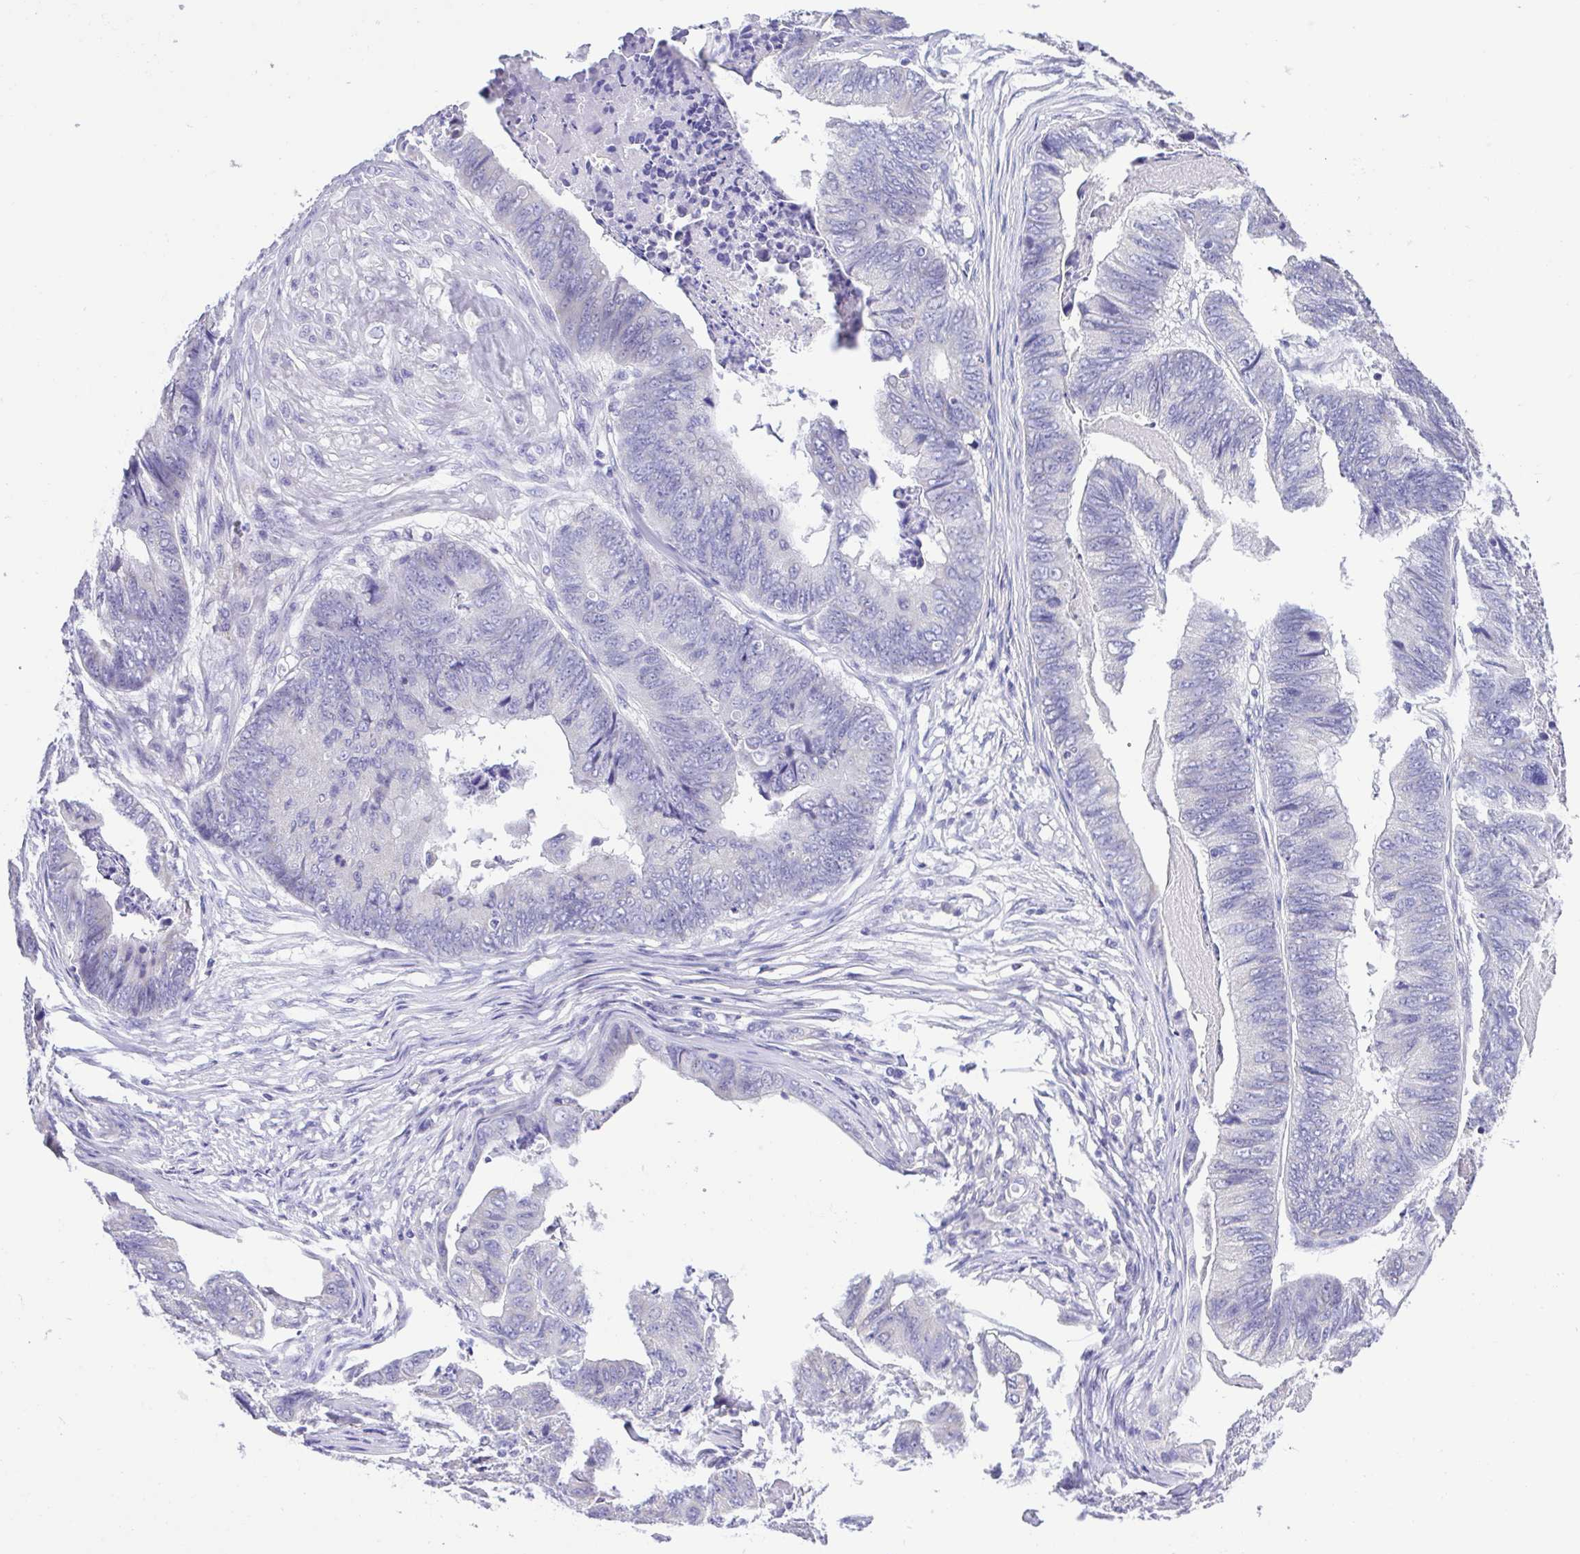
{"staining": {"intensity": "negative", "quantity": "none", "location": "none"}, "tissue": "stomach cancer", "cell_type": "Tumor cells", "image_type": "cancer", "snomed": [{"axis": "morphology", "description": "Adenocarcinoma, NOS"}, {"axis": "topography", "description": "Stomach, lower"}], "caption": "There is no significant positivity in tumor cells of stomach cancer. (DAB immunohistochemistry (IHC), high magnification).", "gene": "CD72", "patient": {"sex": "male", "age": 77}}